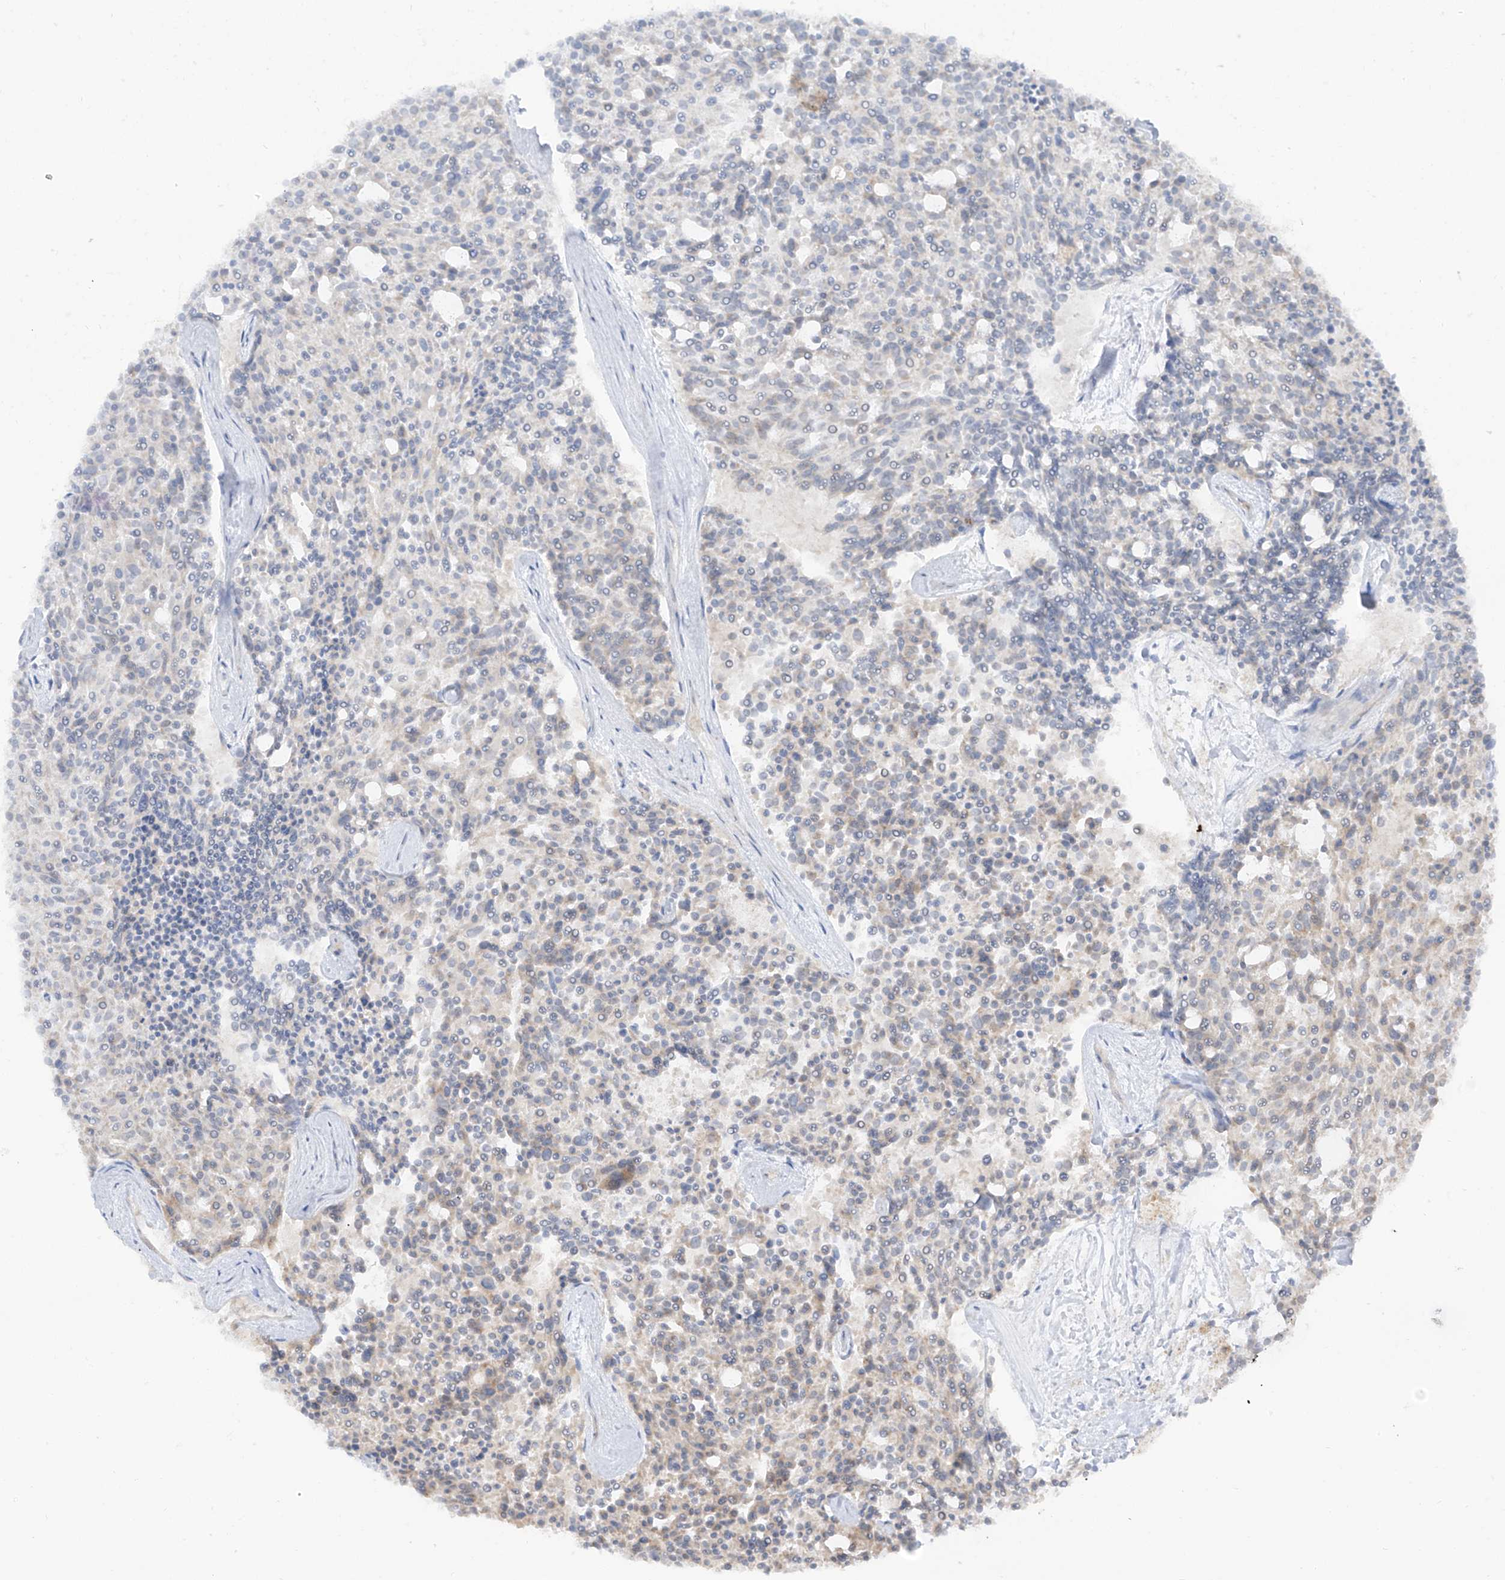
{"staining": {"intensity": "weak", "quantity": "<25%", "location": "cytoplasmic/membranous"}, "tissue": "carcinoid", "cell_type": "Tumor cells", "image_type": "cancer", "snomed": [{"axis": "morphology", "description": "Carcinoid, malignant, NOS"}, {"axis": "topography", "description": "Pancreas"}], "caption": "Tumor cells show no significant expression in carcinoid.", "gene": "COLGALT2", "patient": {"sex": "female", "age": 54}}